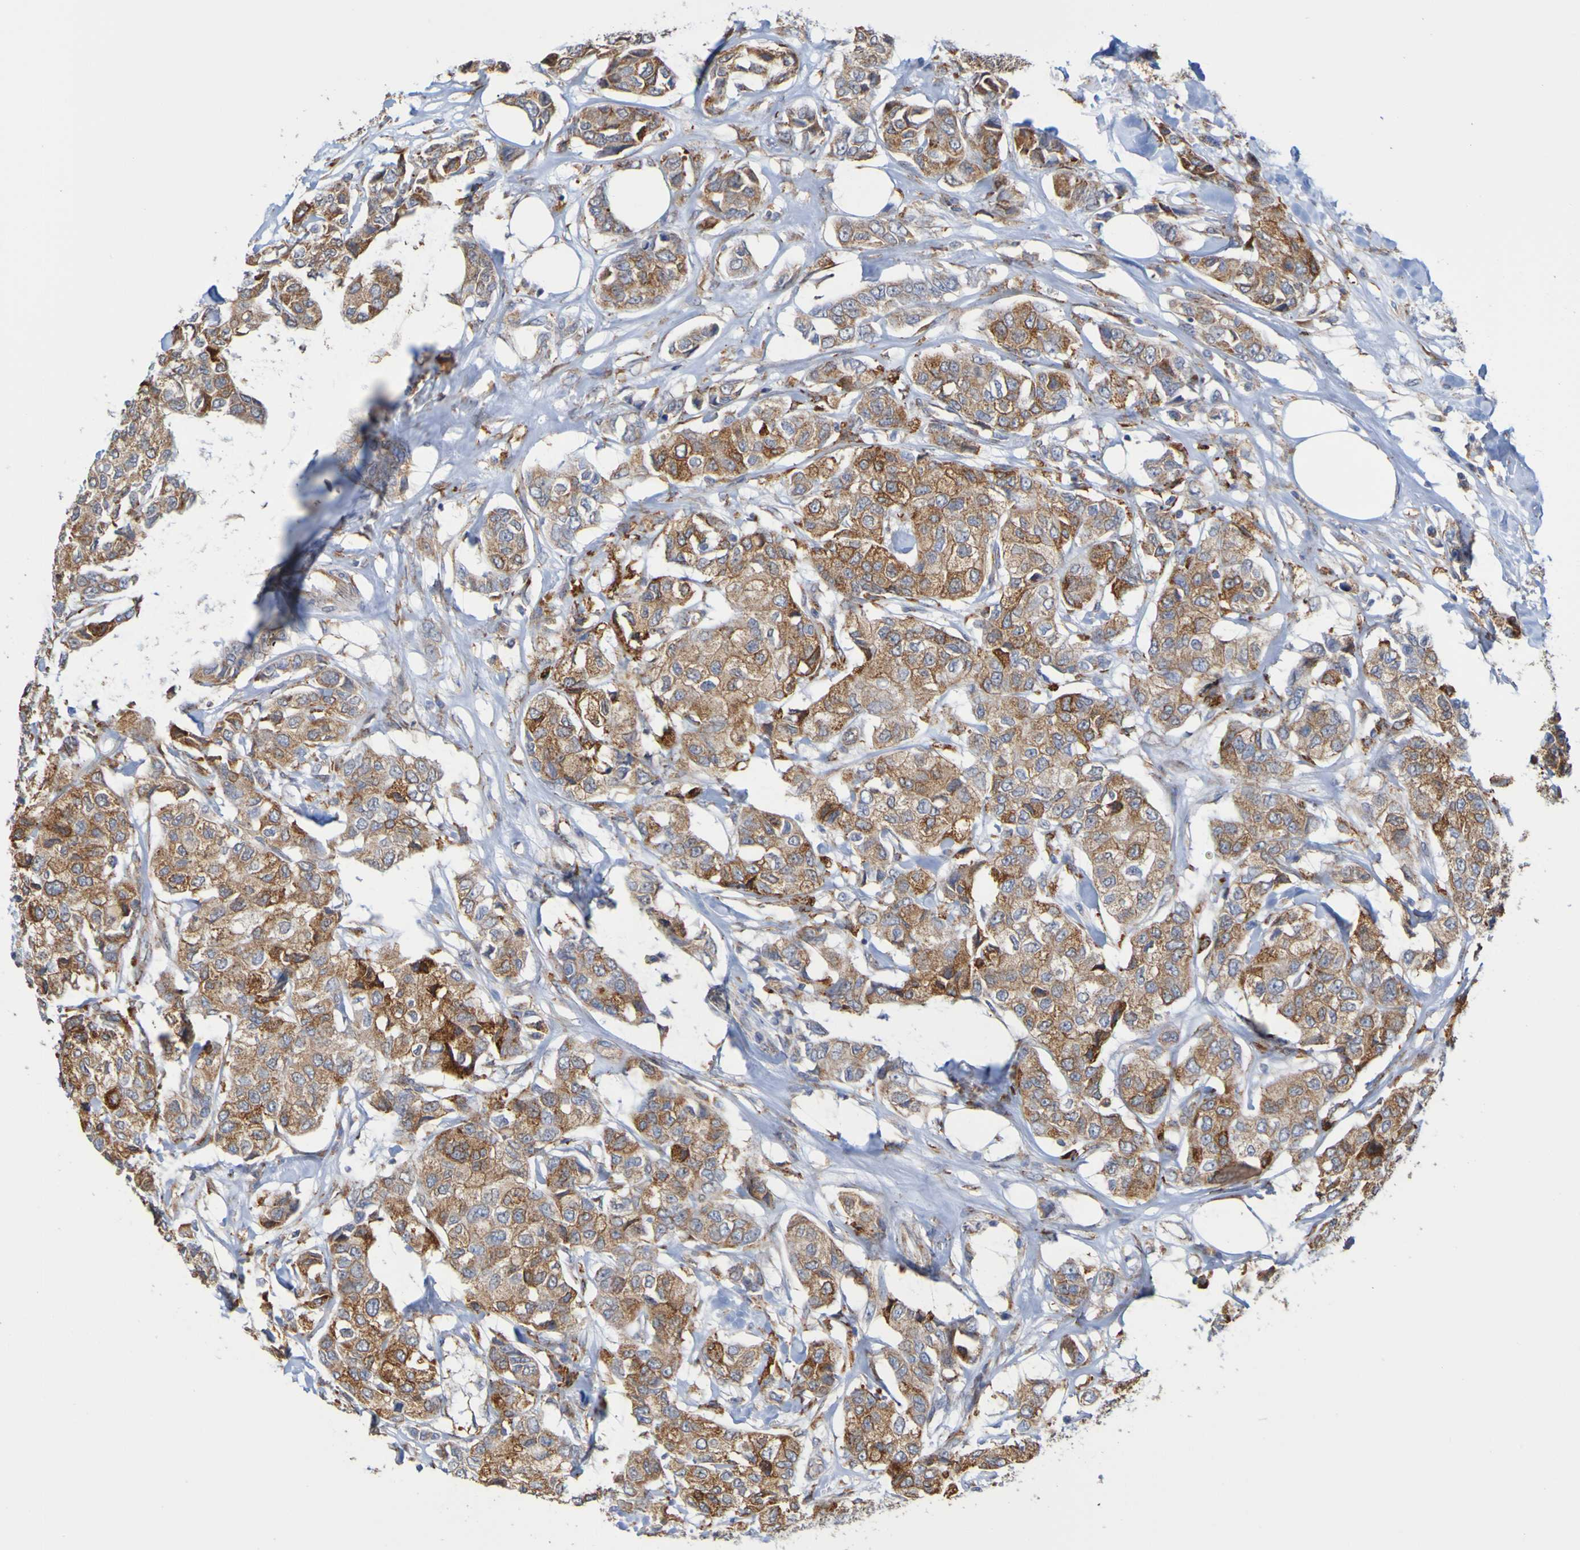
{"staining": {"intensity": "moderate", "quantity": ">75%", "location": "cytoplasmic/membranous"}, "tissue": "breast cancer", "cell_type": "Tumor cells", "image_type": "cancer", "snomed": [{"axis": "morphology", "description": "Duct carcinoma"}, {"axis": "topography", "description": "Breast"}], "caption": "Breast invasive ductal carcinoma stained with IHC demonstrates moderate cytoplasmic/membranous positivity in about >75% of tumor cells.", "gene": "PDIA3", "patient": {"sex": "female", "age": 80}}